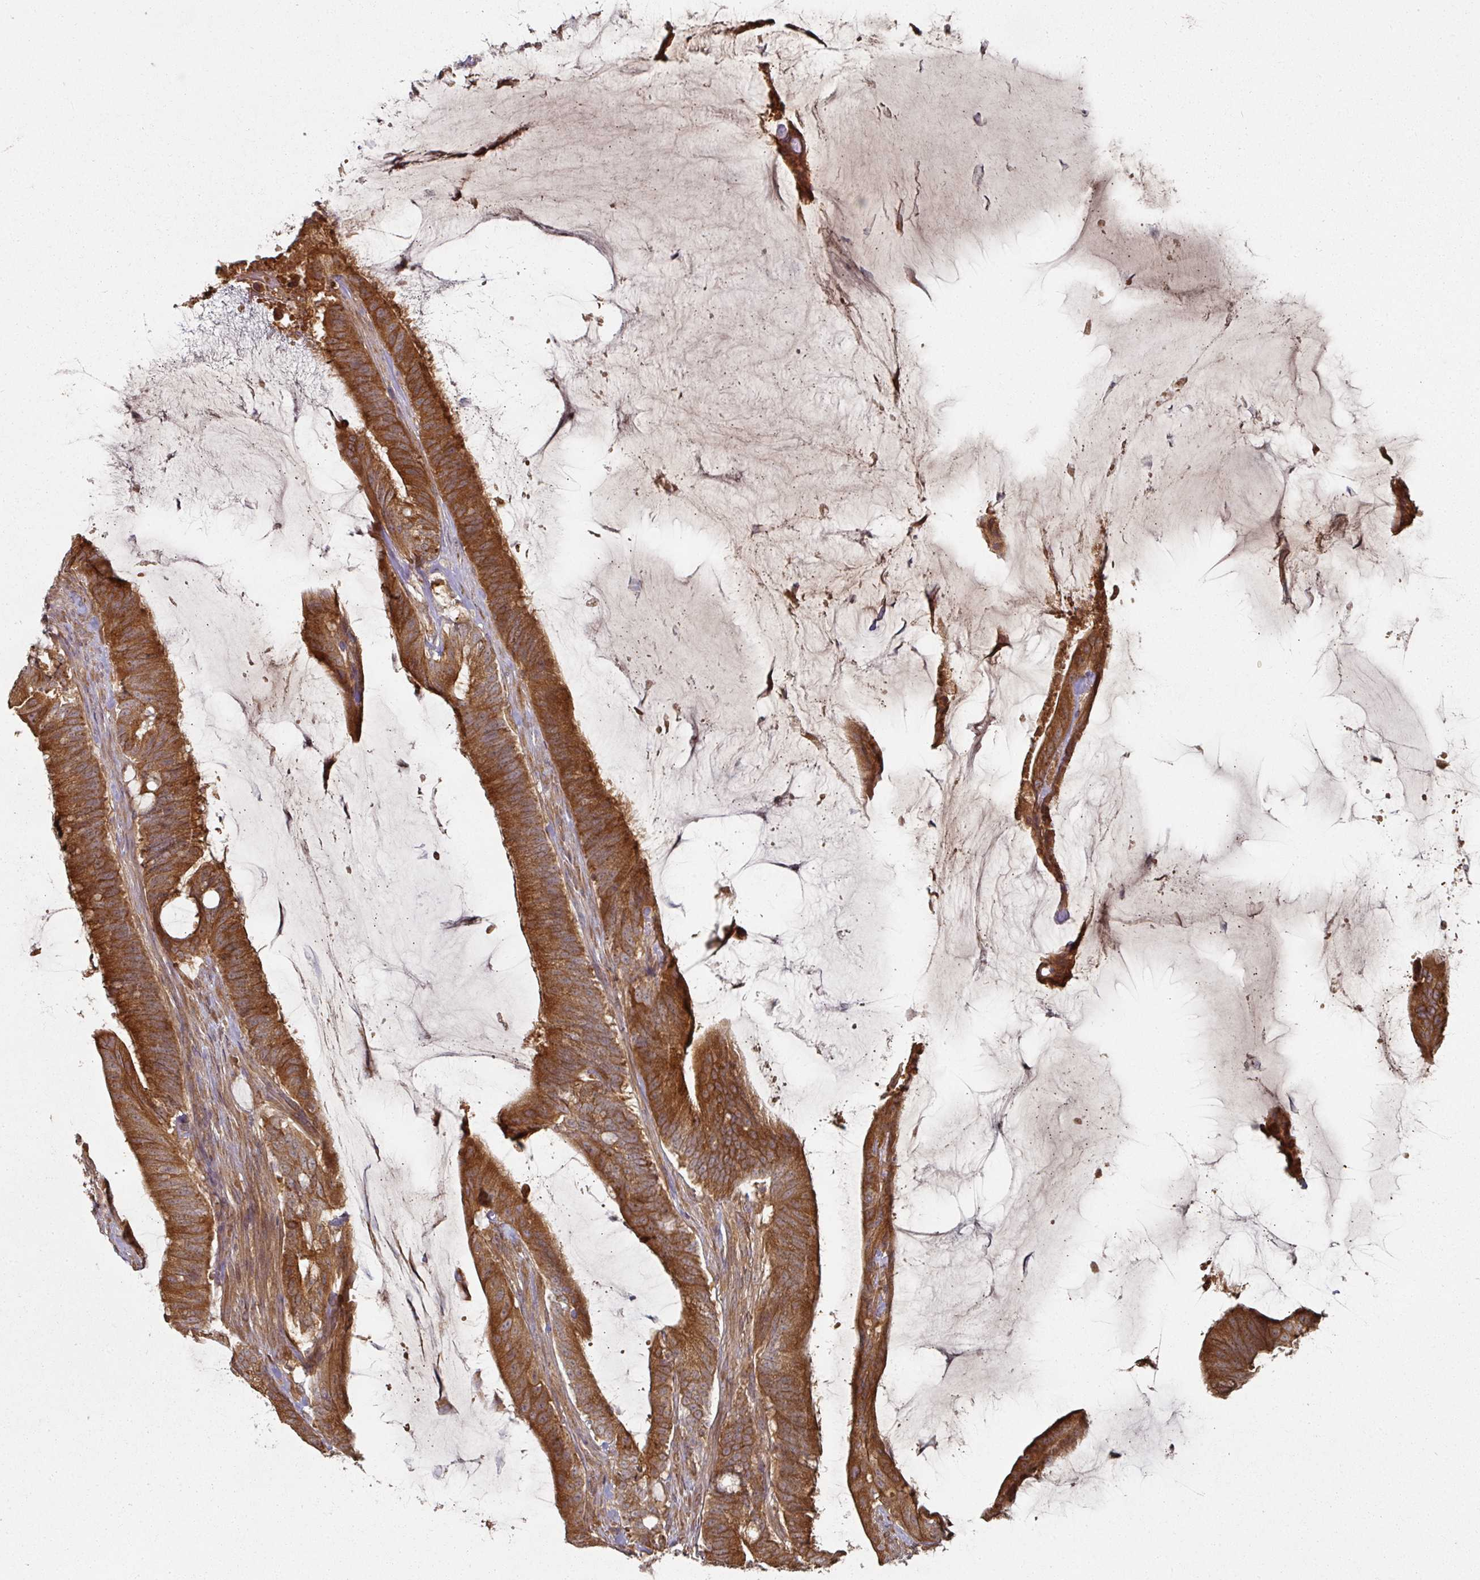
{"staining": {"intensity": "strong", "quantity": ">75%", "location": "cytoplasmic/membranous"}, "tissue": "colorectal cancer", "cell_type": "Tumor cells", "image_type": "cancer", "snomed": [{"axis": "morphology", "description": "Adenocarcinoma, NOS"}, {"axis": "topography", "description": "Colon"}], "caption": "Strong cytoplasmic/membranous protein expression is identified in about >75% of tumor cells in adenocarcinoma (colorectal).", "gene": "CEP95", "patient": {"sex": "female", "age": 43}}